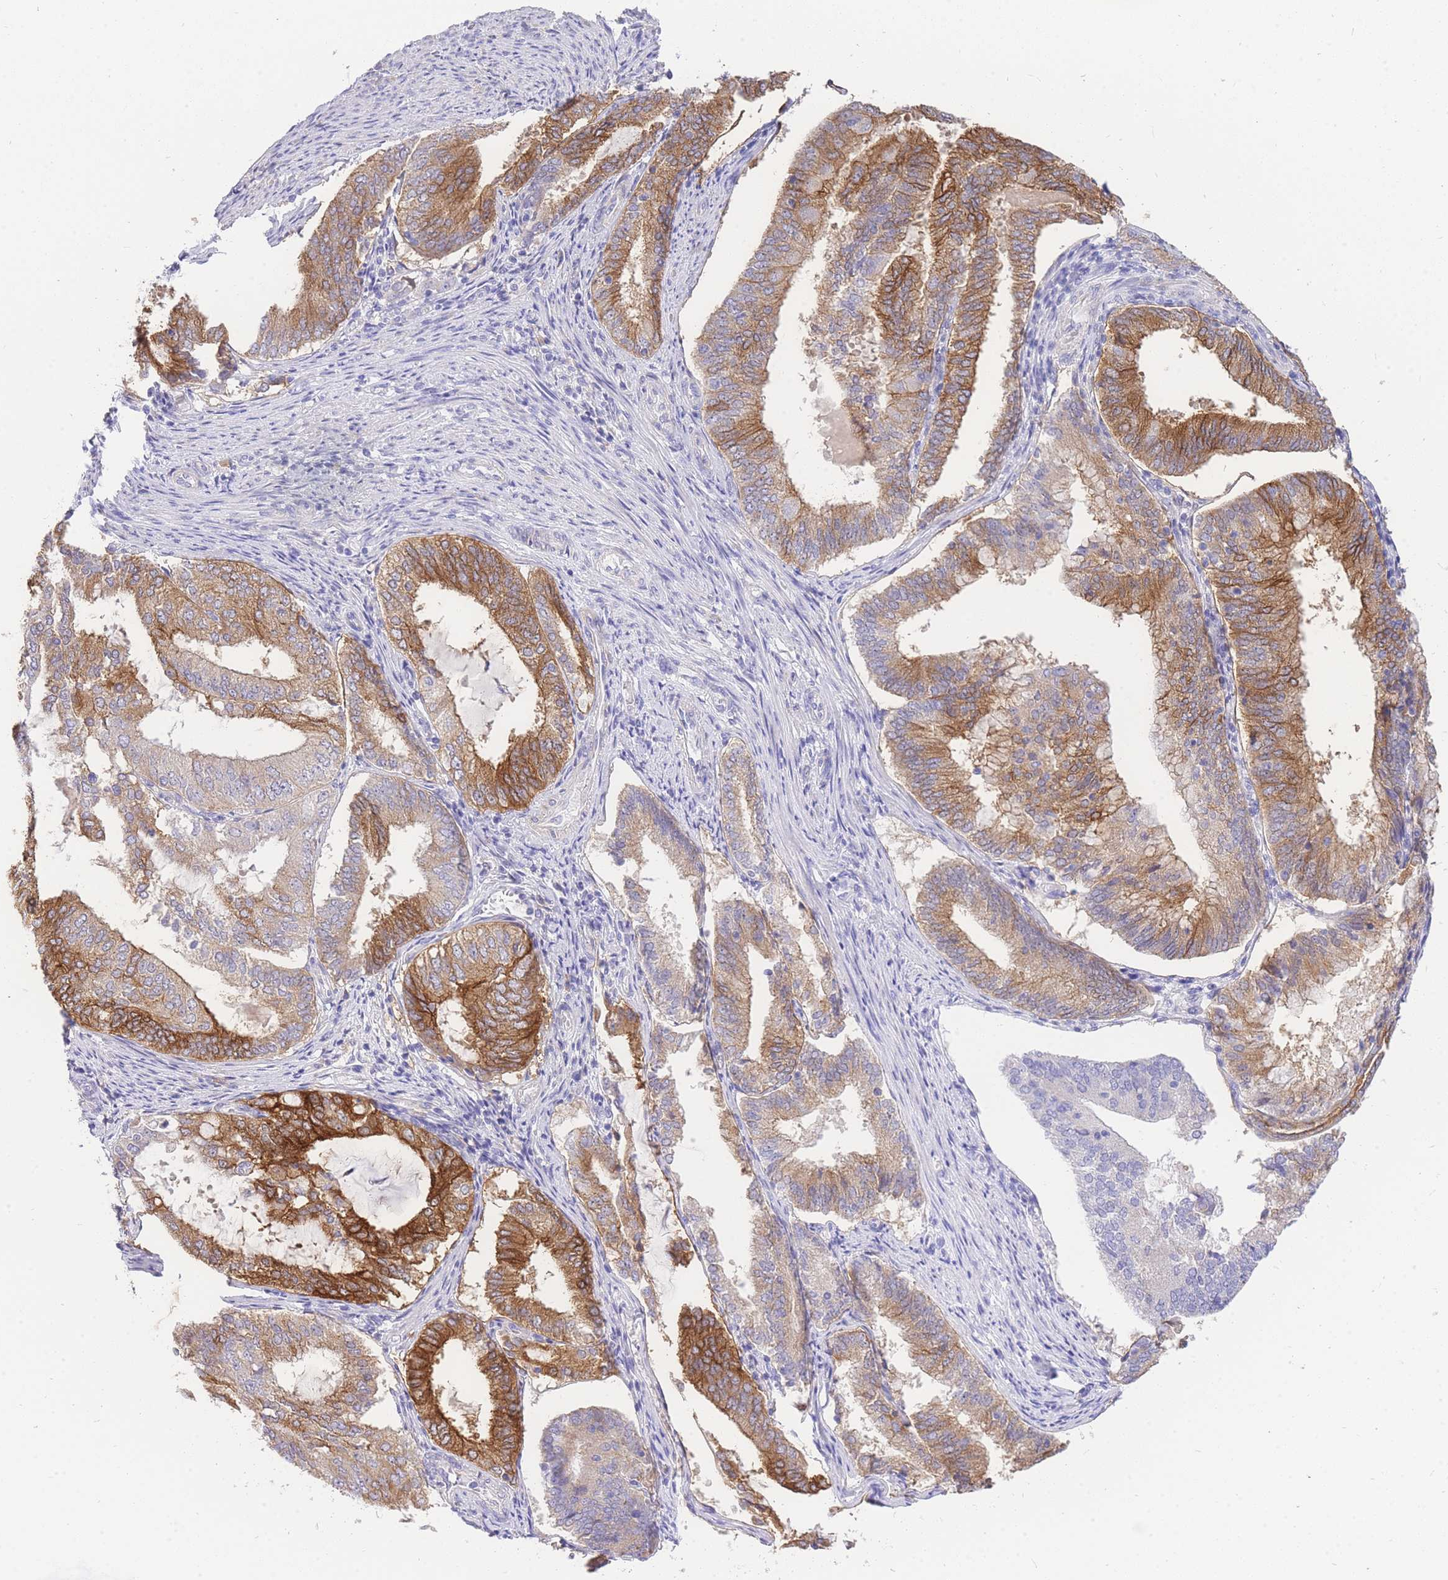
{"staining": {"intensity": "strong", "quantity": ">75%", "location": "cytoplasmic/membranous"}, "tissue": "endometrial cancer", "cell_type": "Tumor cells", "image_type": "cancer", "snomed": [{"axis": "morphology", "description": "Adenocarcinoma, NOS"}, {"axis": "topography", "description": "Endometrium"}], "caption": "Immunohistochemistry (IHC) of endometrial adenocarcinoma demonstrates high levels of strong cytoplasmic/membranous positivity in approximately >75% of tumor cells.", "gene": "C2orf88", "patient": {"sex": "female", "age": 81}}